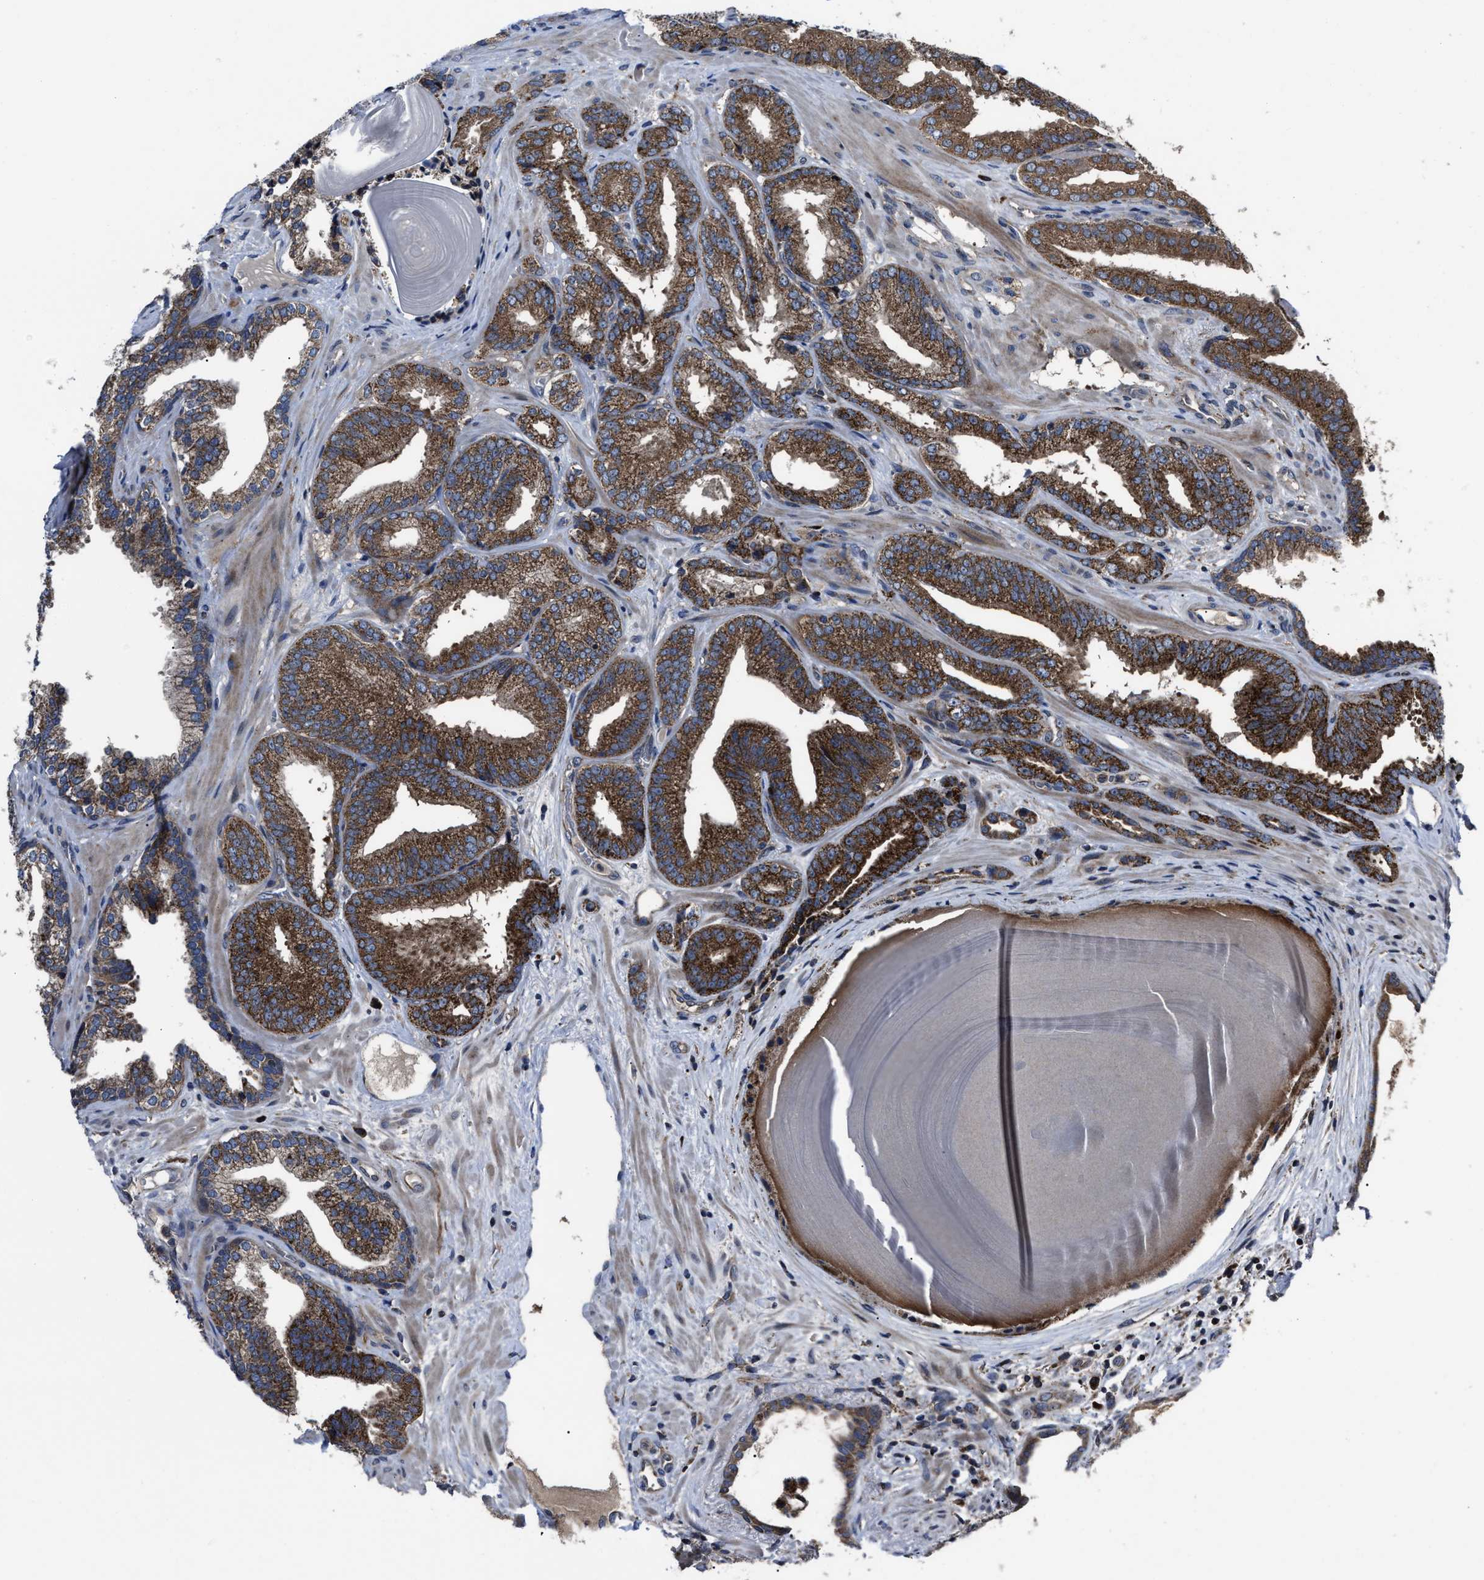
{"staining": {"intensity": "moderate", "quantity": ">75%", "location": "cytoplasmic/membranous"}, "tissue": "prostate cancer", "cell_type": "Tumor cells", "image_type": "cancer", "snomed": [{"axis": "morphology", "description": "Adenocarcinoma, Low grade"}, {"axis": "topography", "description": "Prostate"}], "caption": "Immunohistochemical staining of human prostate cancer (low-grade adenocarcinoma) shows moderate cytoplasmic/membranous protein staining in about >75% of tumor cells.", "gene": "PASK", "patient": {"sex": "male", "age": 65}}